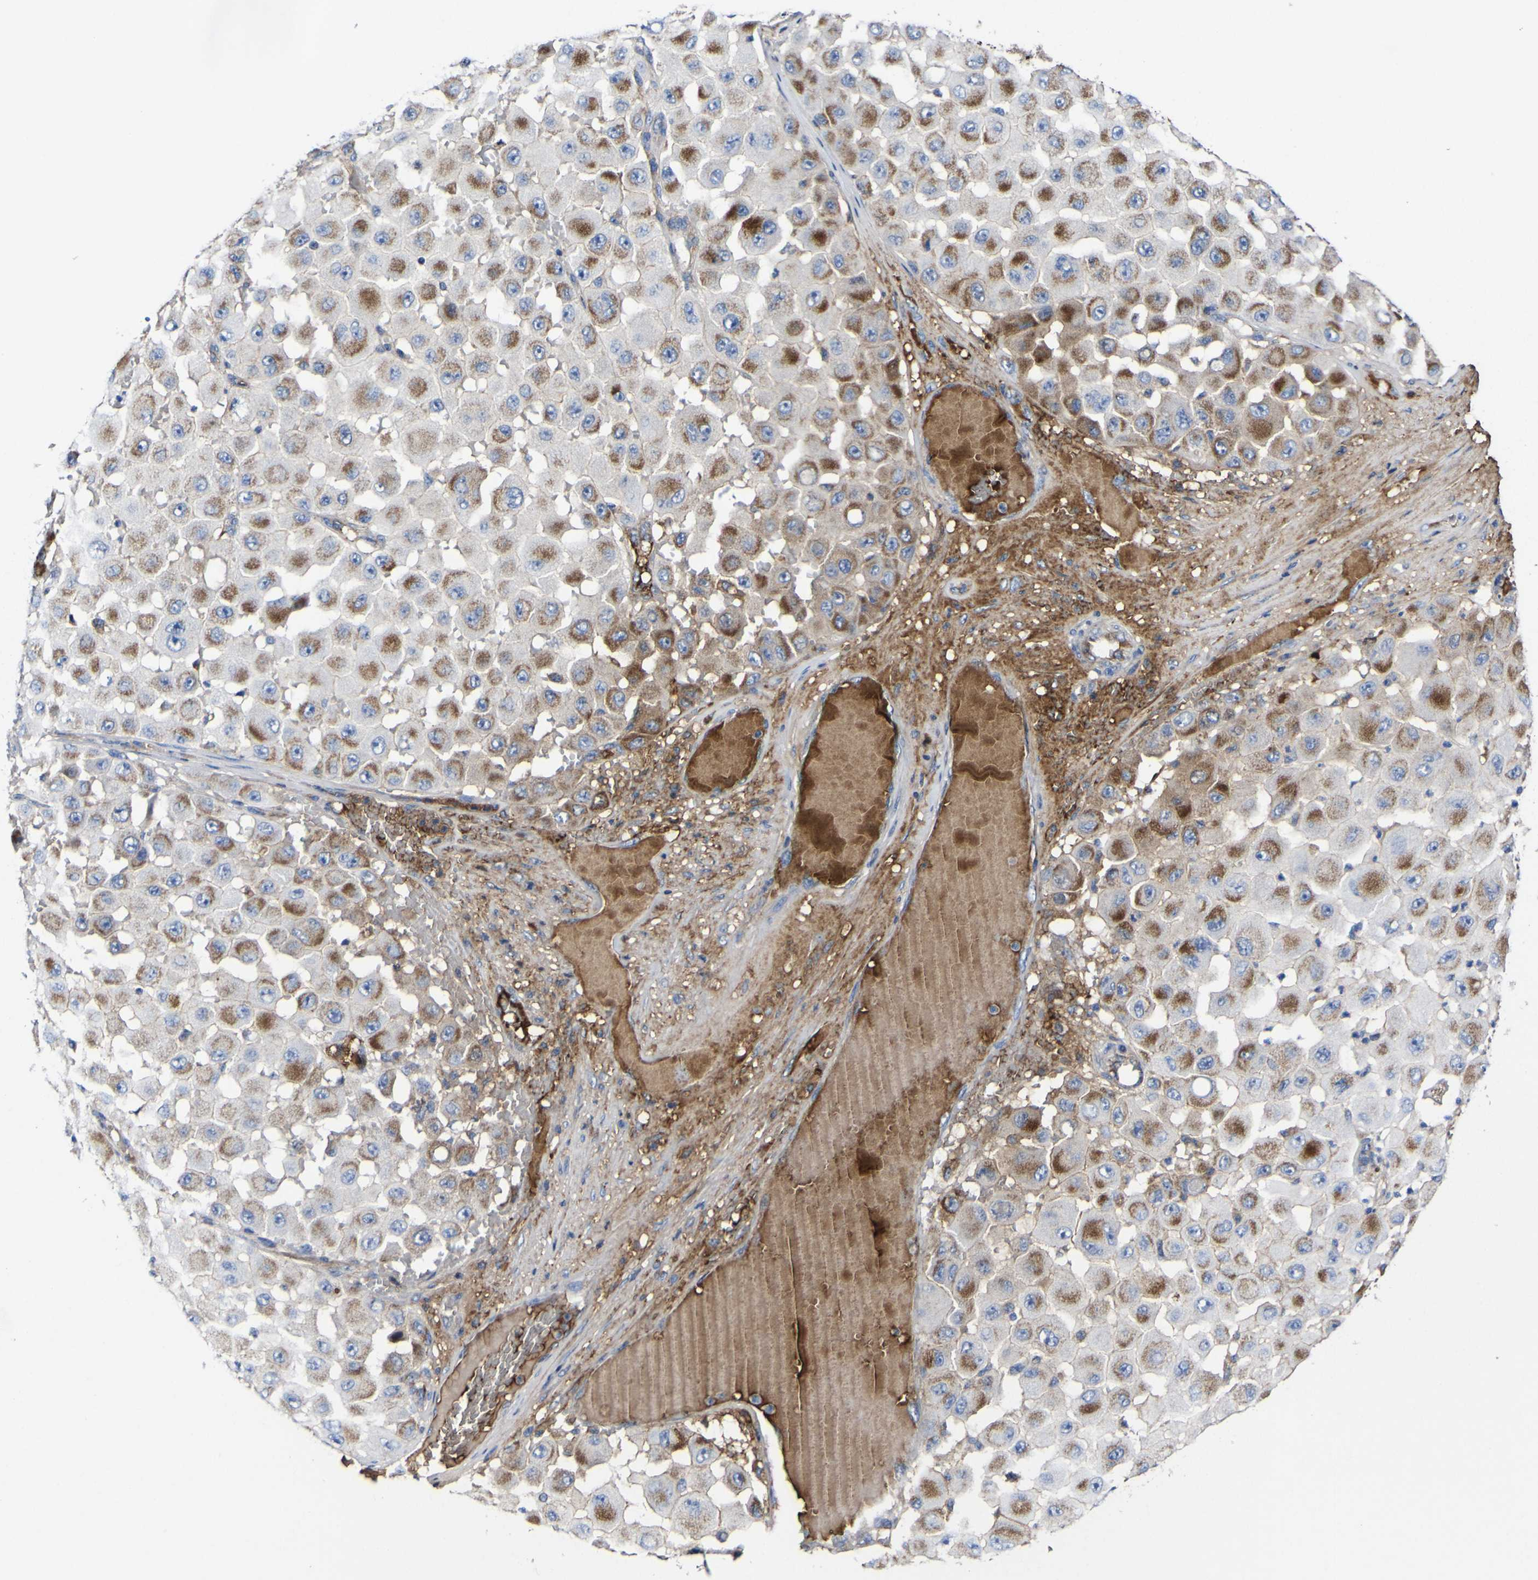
{"staining": {"intensity": "moderate", "quantity": ">75%", "location": "cytoplasmic/membranous"}, "tissue": "melanoma", "cell_type": "Tumor cells", "image_type": "cancer", "snomed": [{"axis": "morphology", "description": "Malignant melanoma, NOS"}, {"axis": "topography", "description": "Skin"}], "caption": "Immunohistochemistry photomicrograph of neoplastic tissue: human melanoma stained using IHC reveals medium levels of moderate protein expression localized specifically in the cytoplasmic/membranous of tumor cells, appearing as a cytoplasmic/membranous brown color.", "gene": "CCDC90B", "patient": {"sex": "female", "age": 81}}